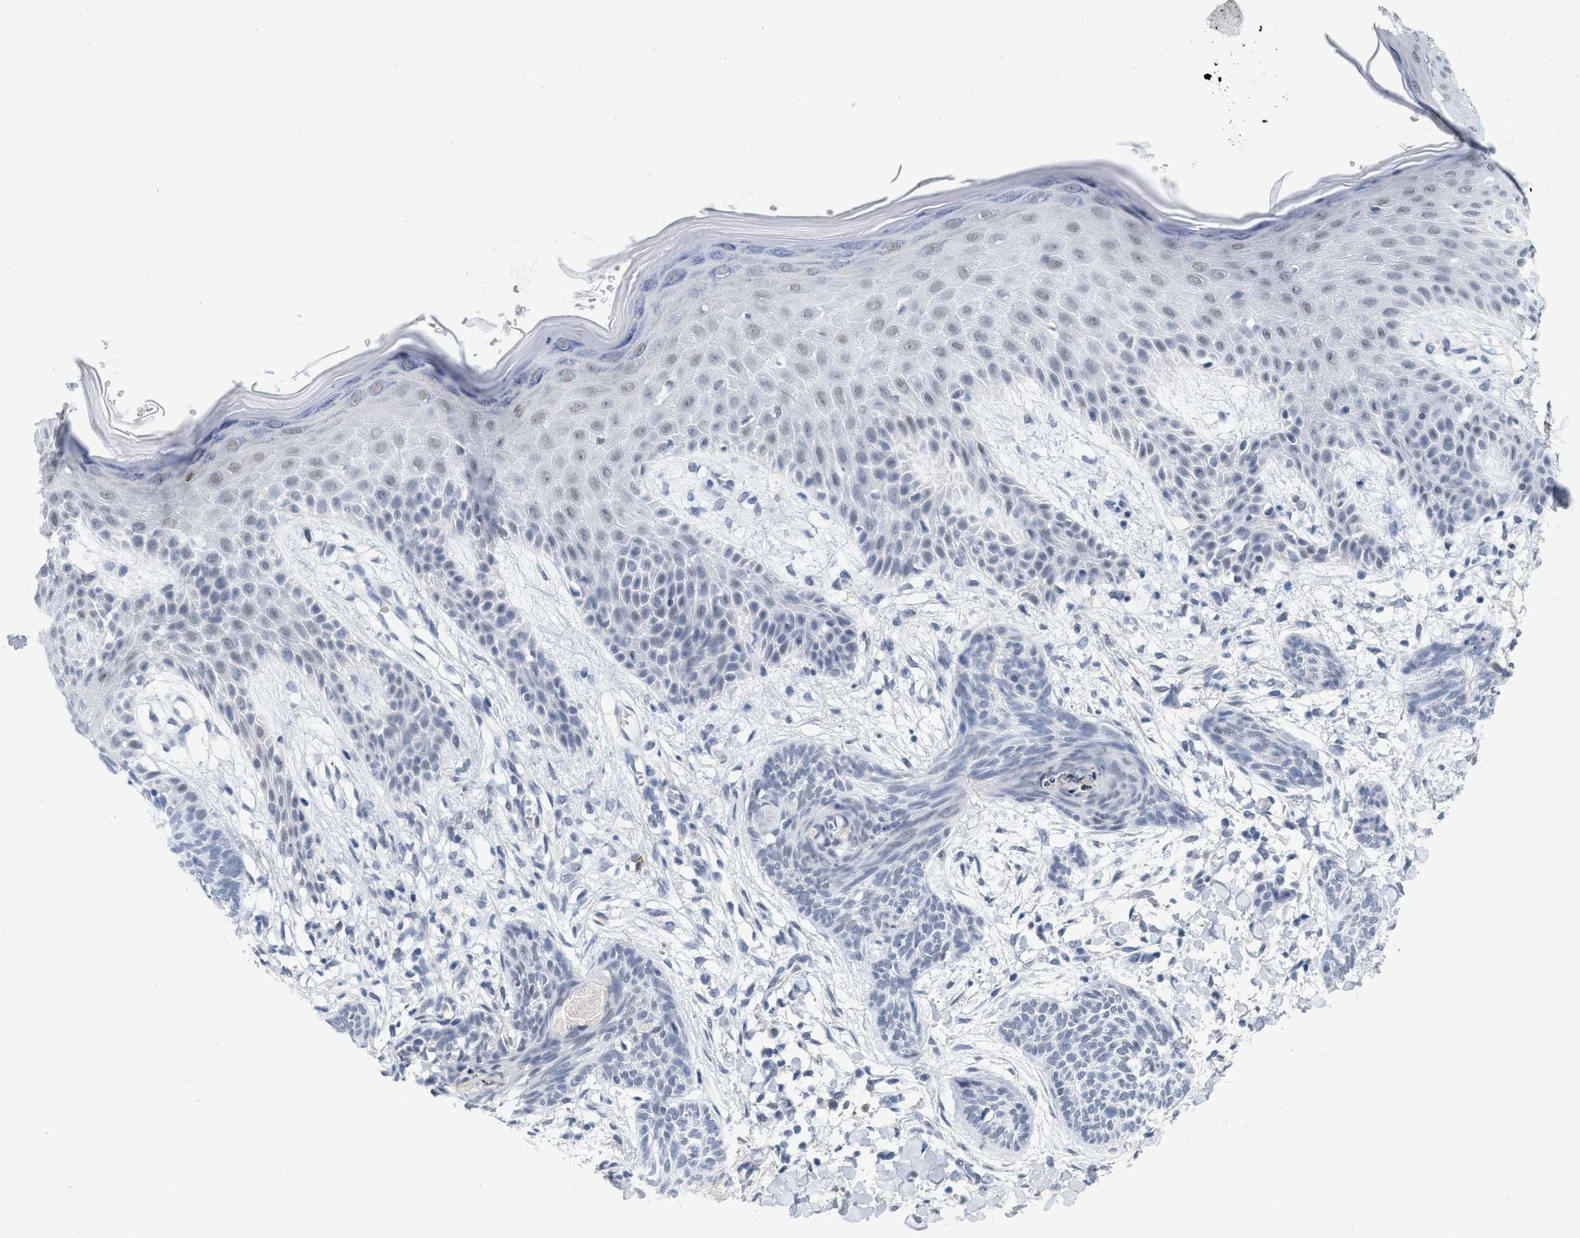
{"staining": {"intensity": "negative", "quantity": "none", "location": "none"}, "tissue": "skin cancer", "cell_type": "Tumor cells", "image_type": "cancer", "snomed": [{"axis": "morphology", "description": "Basal cell carcinoma"}, {"axis": "topography", "description": "Skin"}], "caption": "Protein analysis of basal cell carcinoma (skin) demonstrates no significant staining in tumor cells. (IHC, brightfield microscopy, high magnification).", "gene": "XIRP1", "patient": {"sex": "female", "age": 59}}